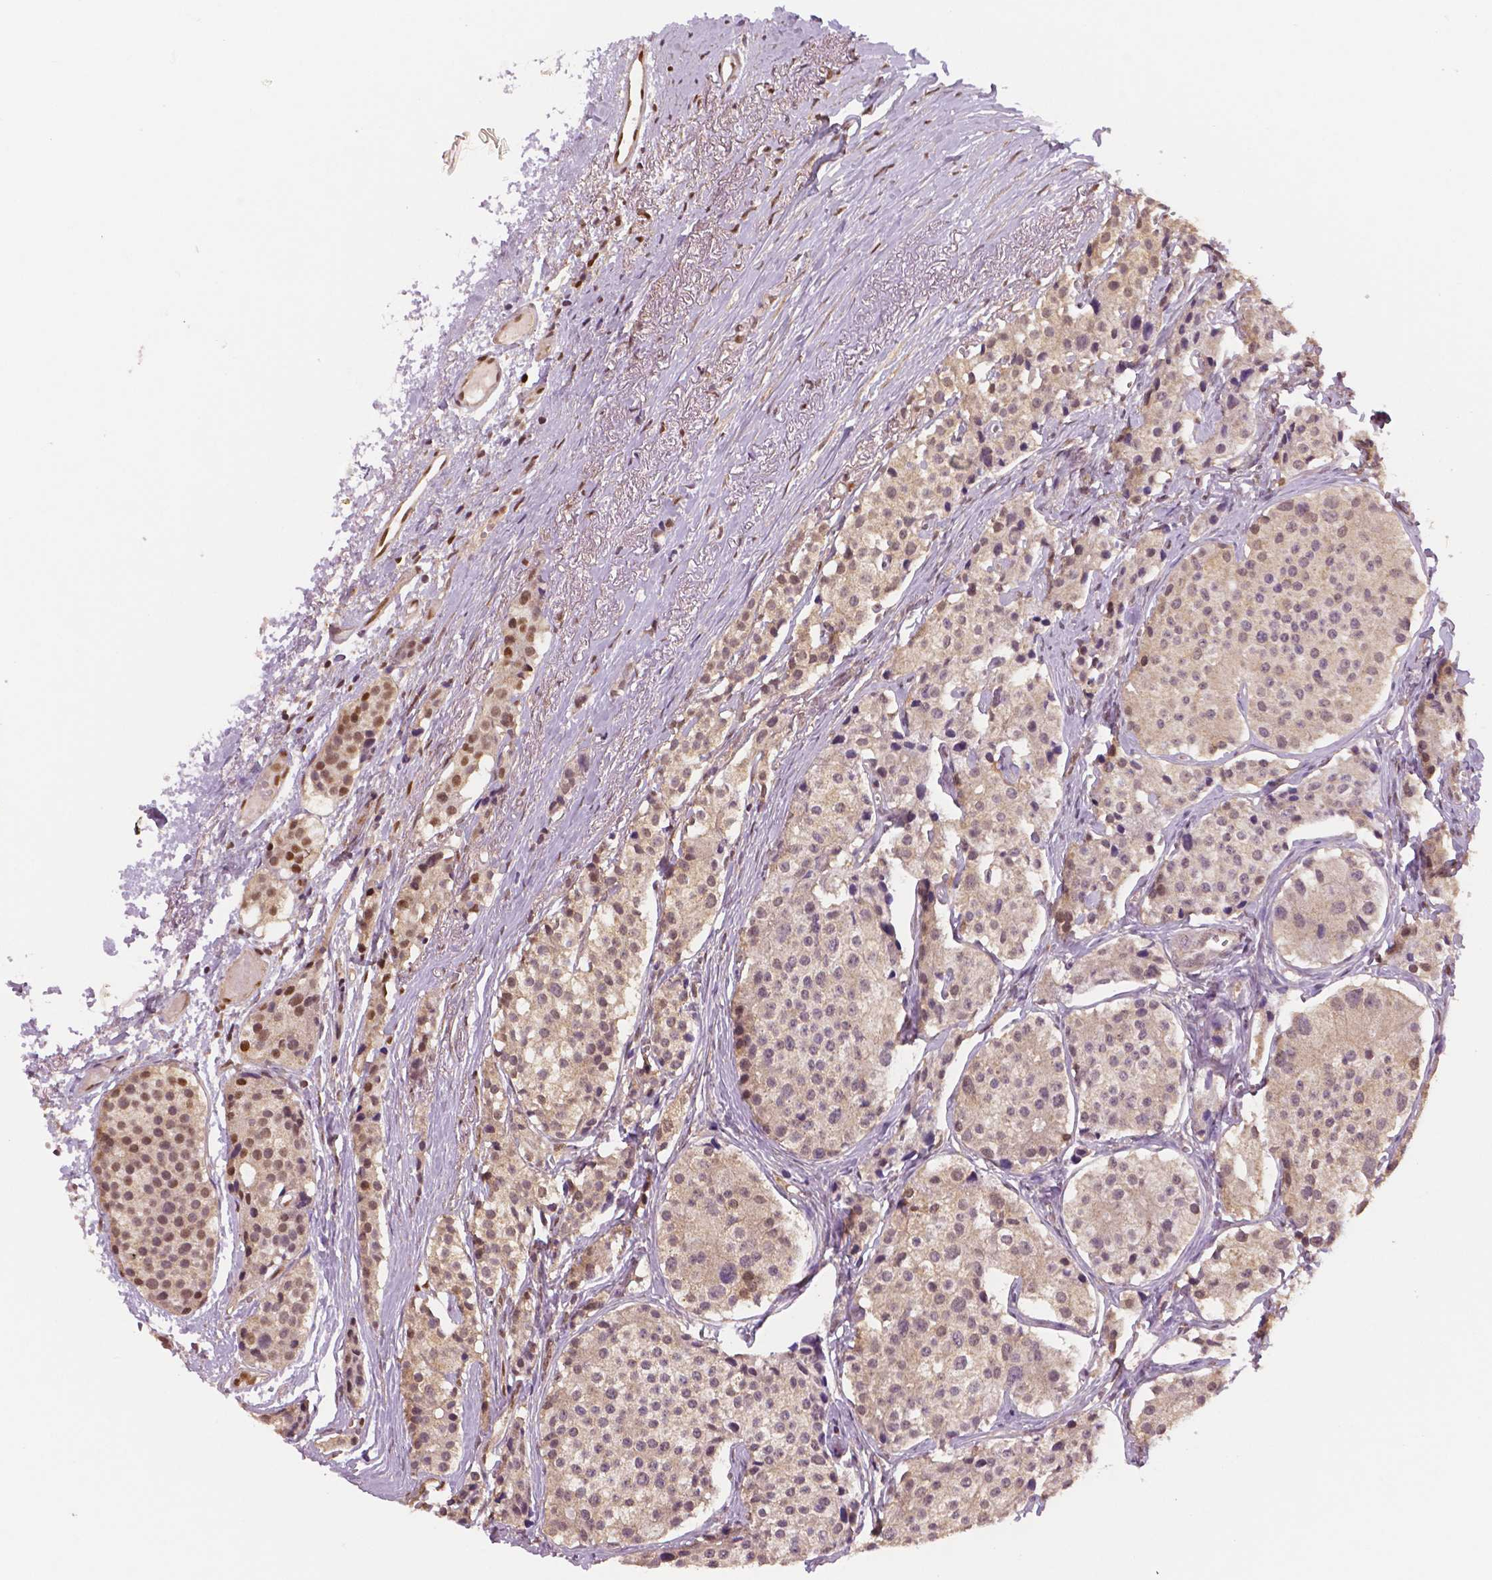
{"staining": {"intensity": "moderate", "quantity": ">75%", "location": "cytoplasmic/membranous,nuclear"}, "tissue": "carcinoid", "cell_type": "Tumor cells", "image_type": "cancer", "snomed": [{"axis": "morphology", "description": "Carcinoid, malignant, NOS"}, {"axis": "topography", "description": "Small intestine"}], "caption": "Tumor cells reveal medium levels of moderate cytoplasmic/membranous and nuclear expression in about >75% of cells in carcinoid (malignant). (DAB IHC, brown staining for protein, blue staining for nuclei).", "gene": "STAT3", "patient": {"sex": "female", "age": 65}}